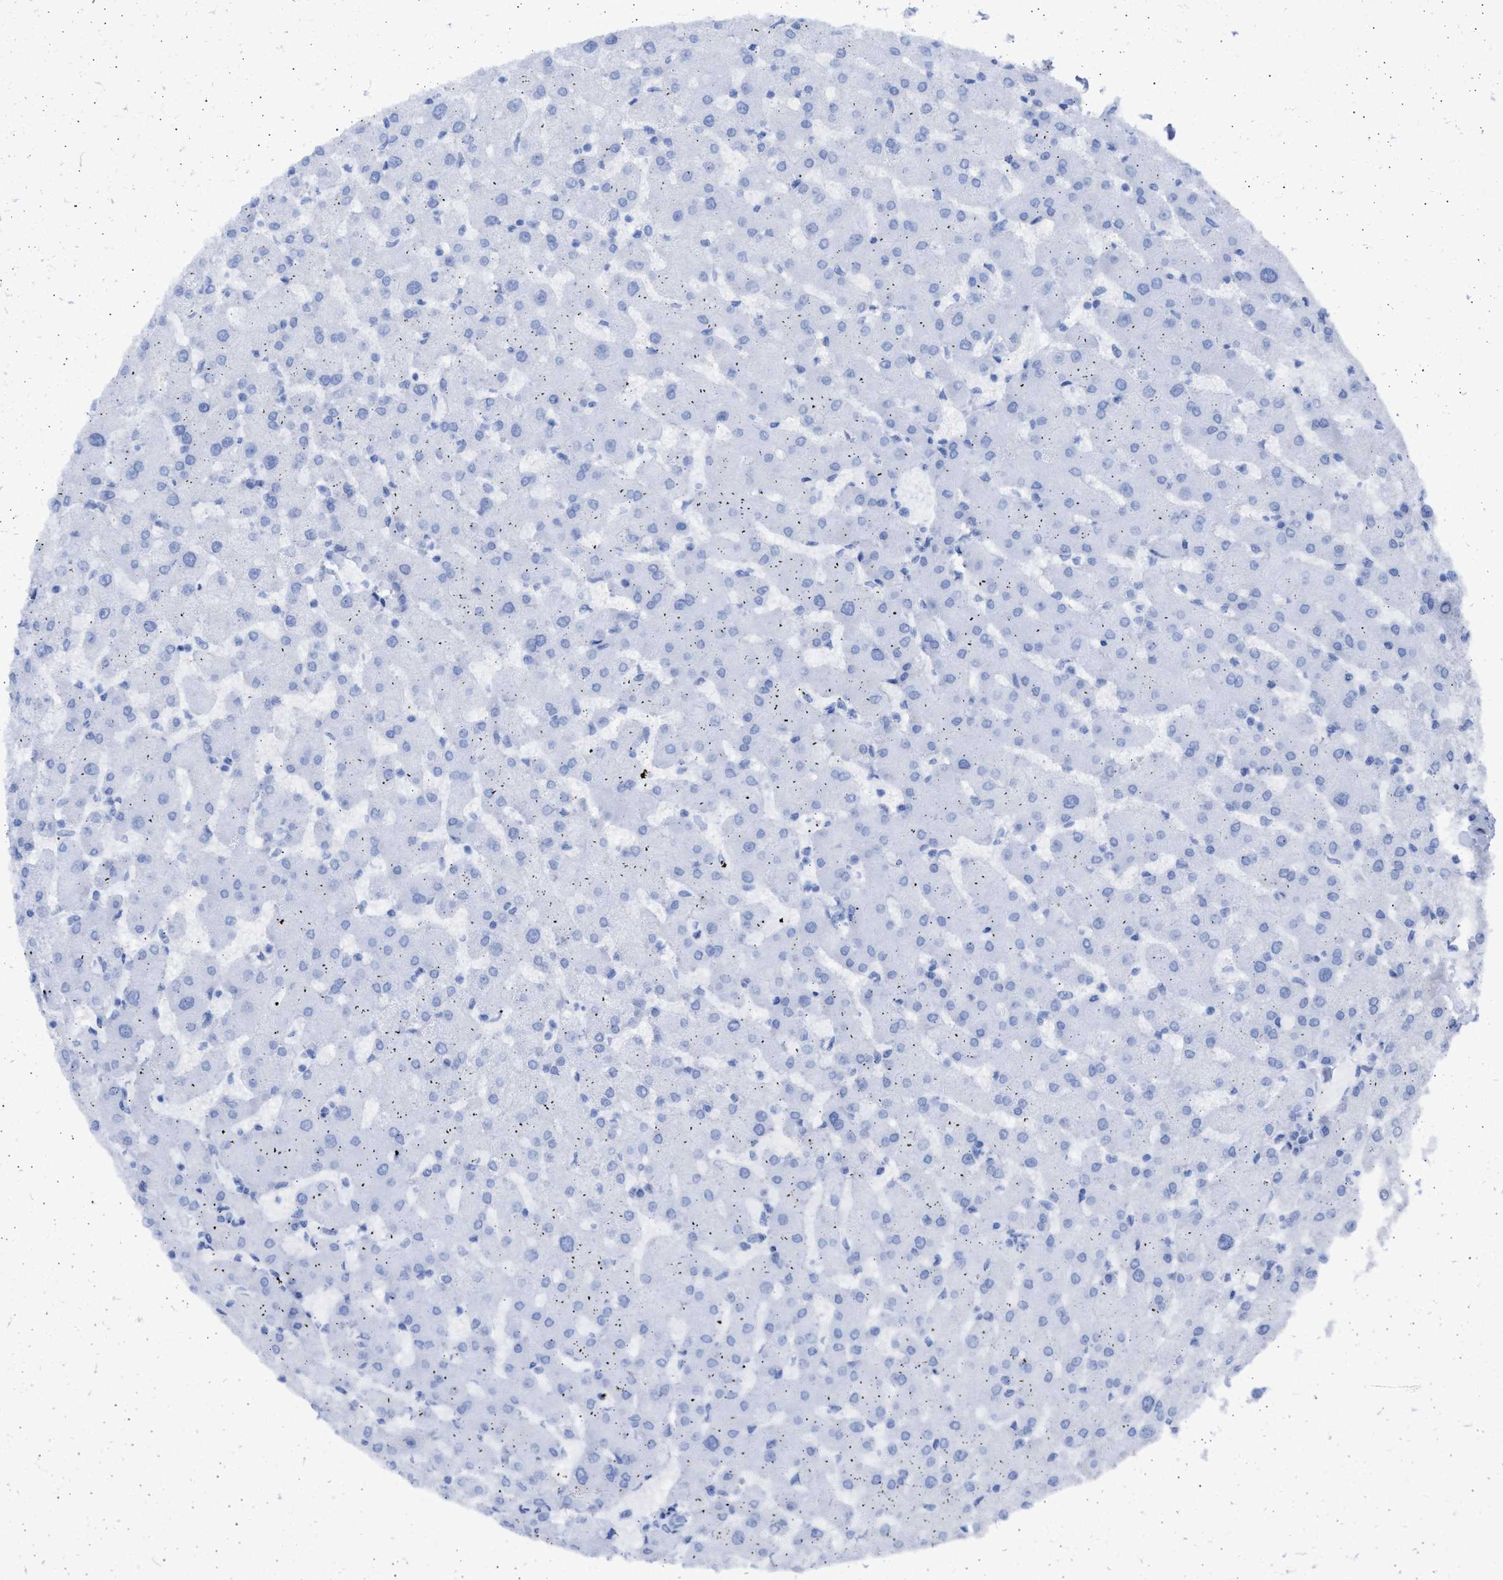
{"staining": {"intensity": "negative", "quantity": "none", "location": "none"}, "tissue": "liver", "cell_type": "Cholangiocytes", "image_type": "normal", "snomed": [{"axis": "morphology", "description": "Normal tissue, NOS"}, {"axis": "topography", "description": "Liver"}], "caption": "Photomicrograph shows no protein expression in cholangiocytes of benign liver.", "gene": "ALDOC", "patient": {"sex": "female", "age": 63}}